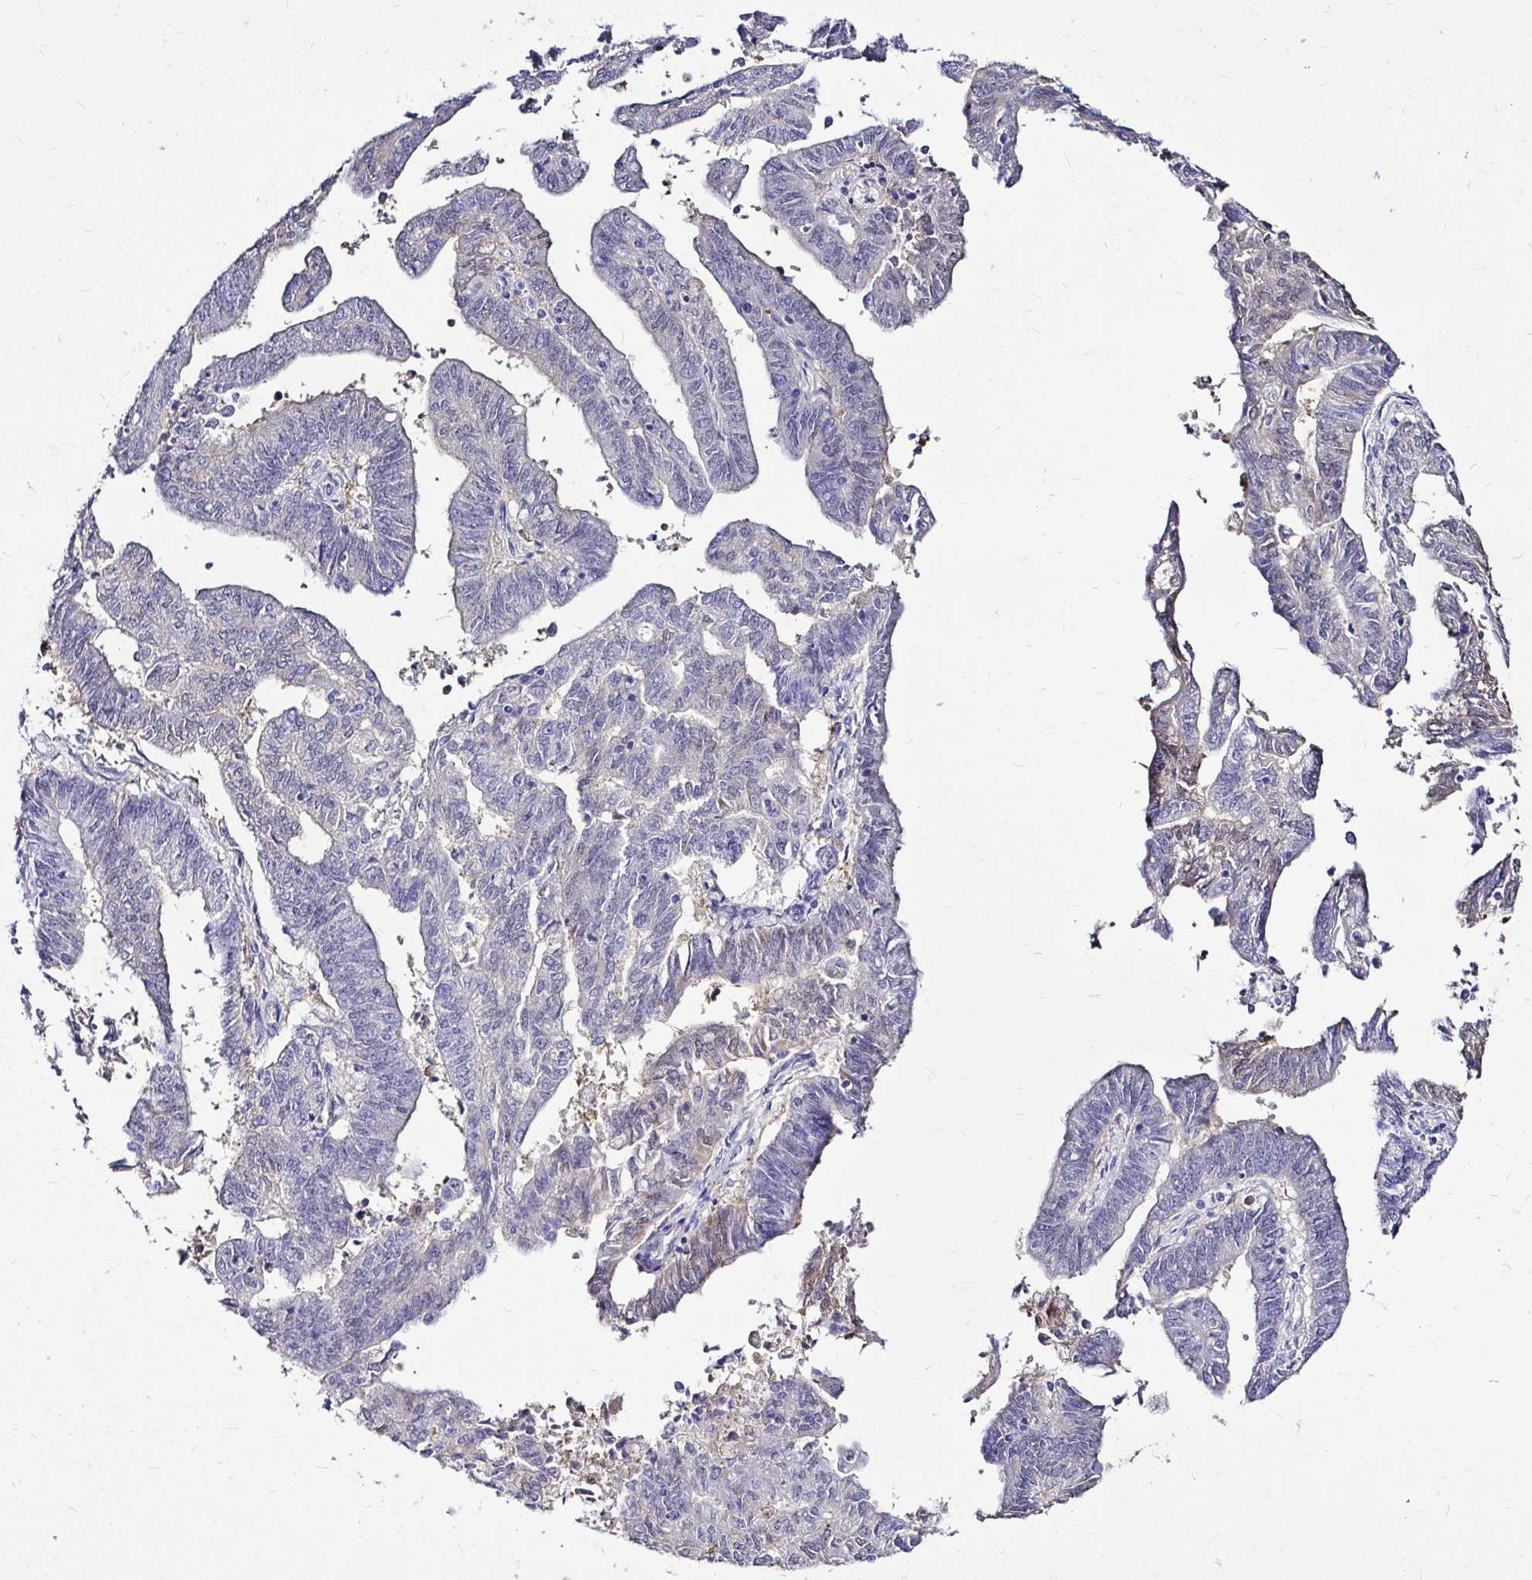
{"staining": {"intensity": "negative", "quantity": "none", "location": "none"}, "tissue": "endometrial cancer", "cell_type": "Tumor cells", "image_type": "cancer", "snomed": [{"axis": "morphology", "description": "Adenocarcinoma, NOS"}, {"axis": "topography", "description": "Endometrium"}], "caption": "Immunohistochemistry (IHC) of endometrial cancer (adenocarcinoma) displays no expression in tumor cells.", "gene": "IDH1", "patient": {"sex": "female", "age": 82}}